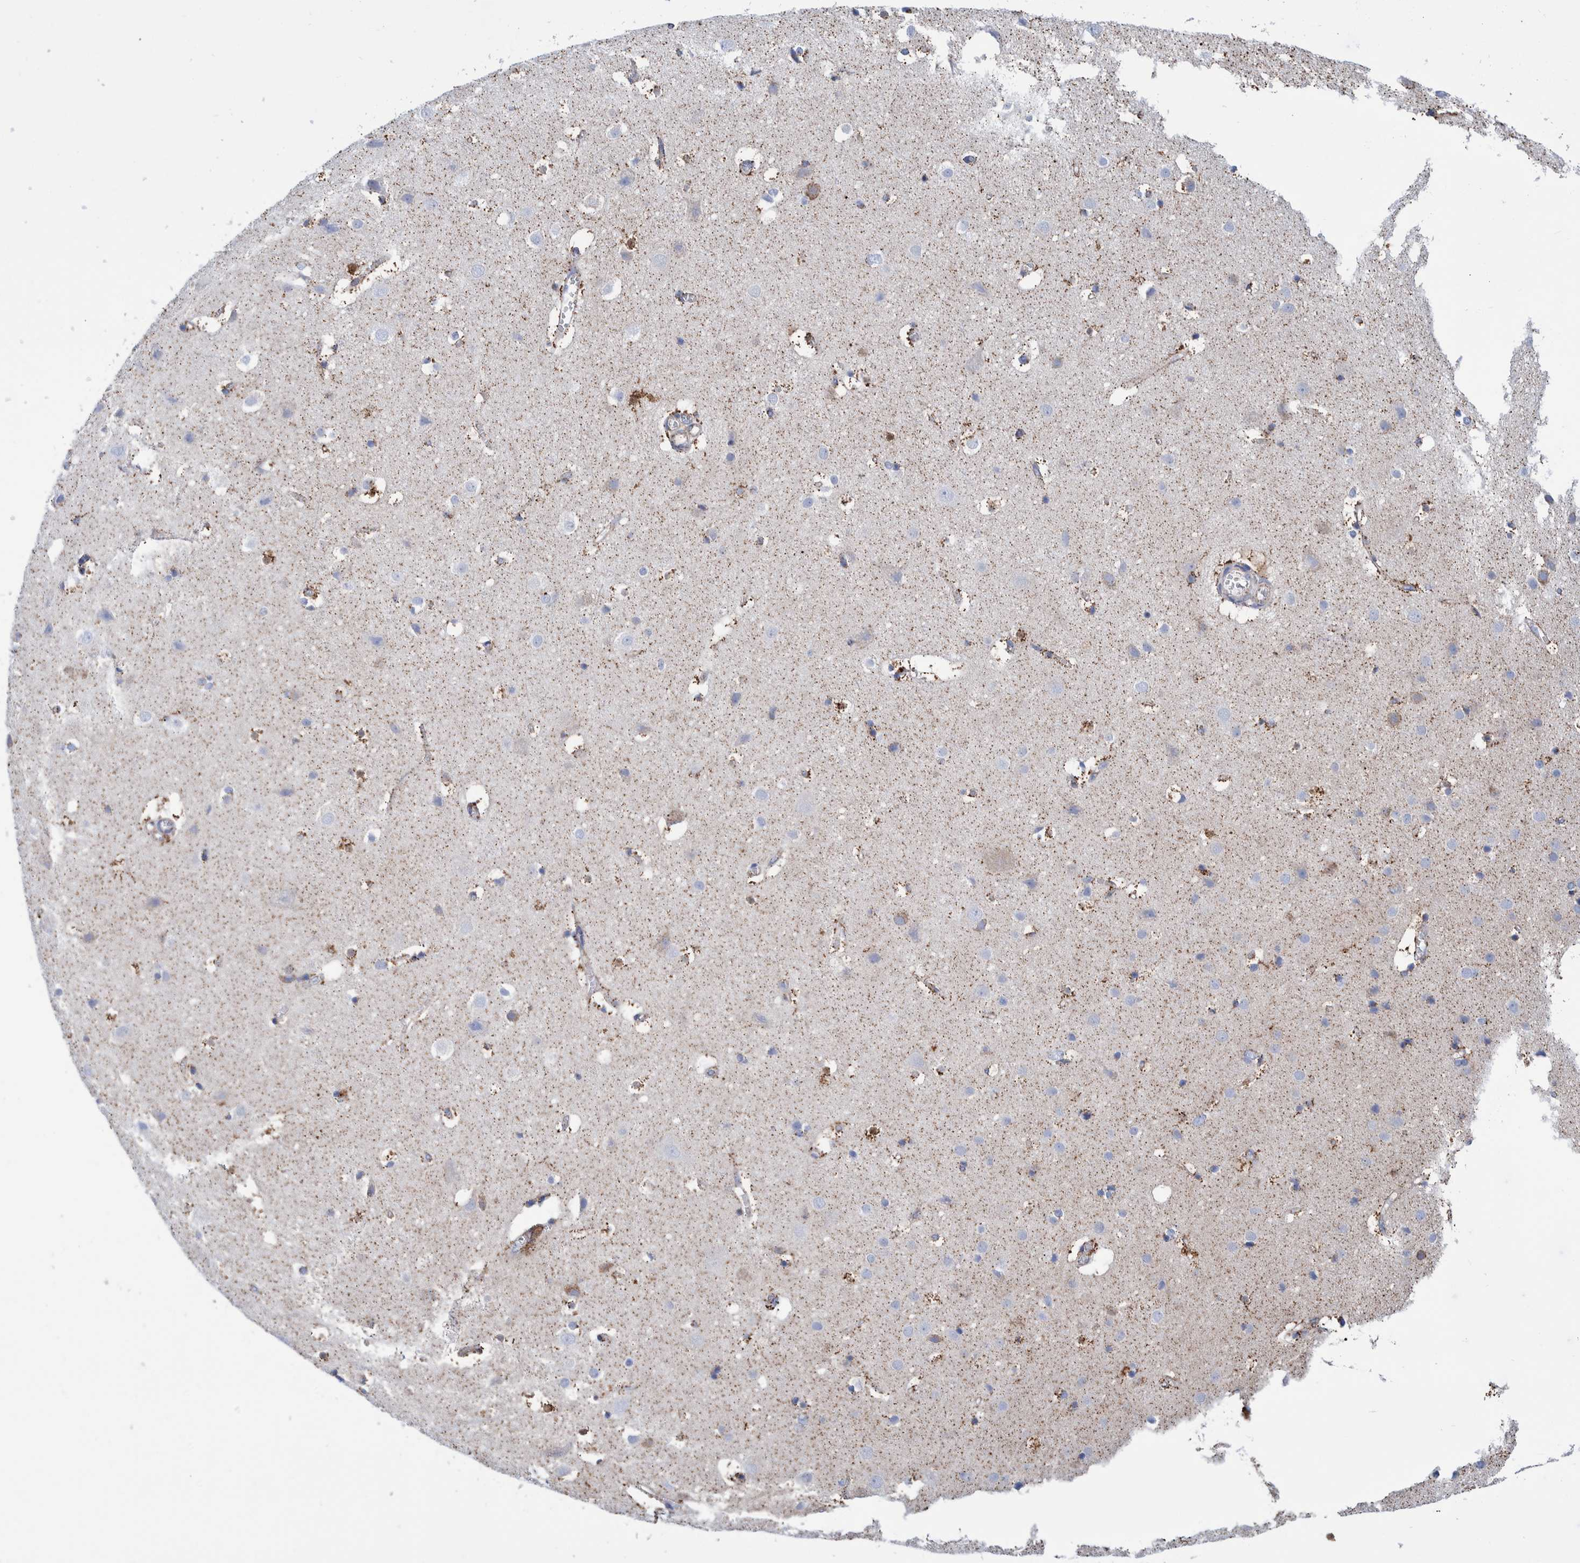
{"staining": {"intensity": "moderate", "quantity": ">75%", "location": "cytoplasmic/membranous"}, "tissue": "cerebral cortex", "cell_type": "Endothelial cells", "image_type": "normal", "snomed": [{"axis": "morphology", "description": "Normal tissue, NOS"}, {"axis": "topography", "description": "Cerebral cortex"}], "caption": "Moderate cytoplasmic/membranous protein positivity is identified in about >75% of endothelial cells in cerebral cortex. (Stains: DAB (3,3'-diaminobenzidine) in brown, nuclei in blue, Microscopy: brightfield microscopy at high magnification).", "gene": "DECR1", "patient": {"sex": "male", "age": 54}}